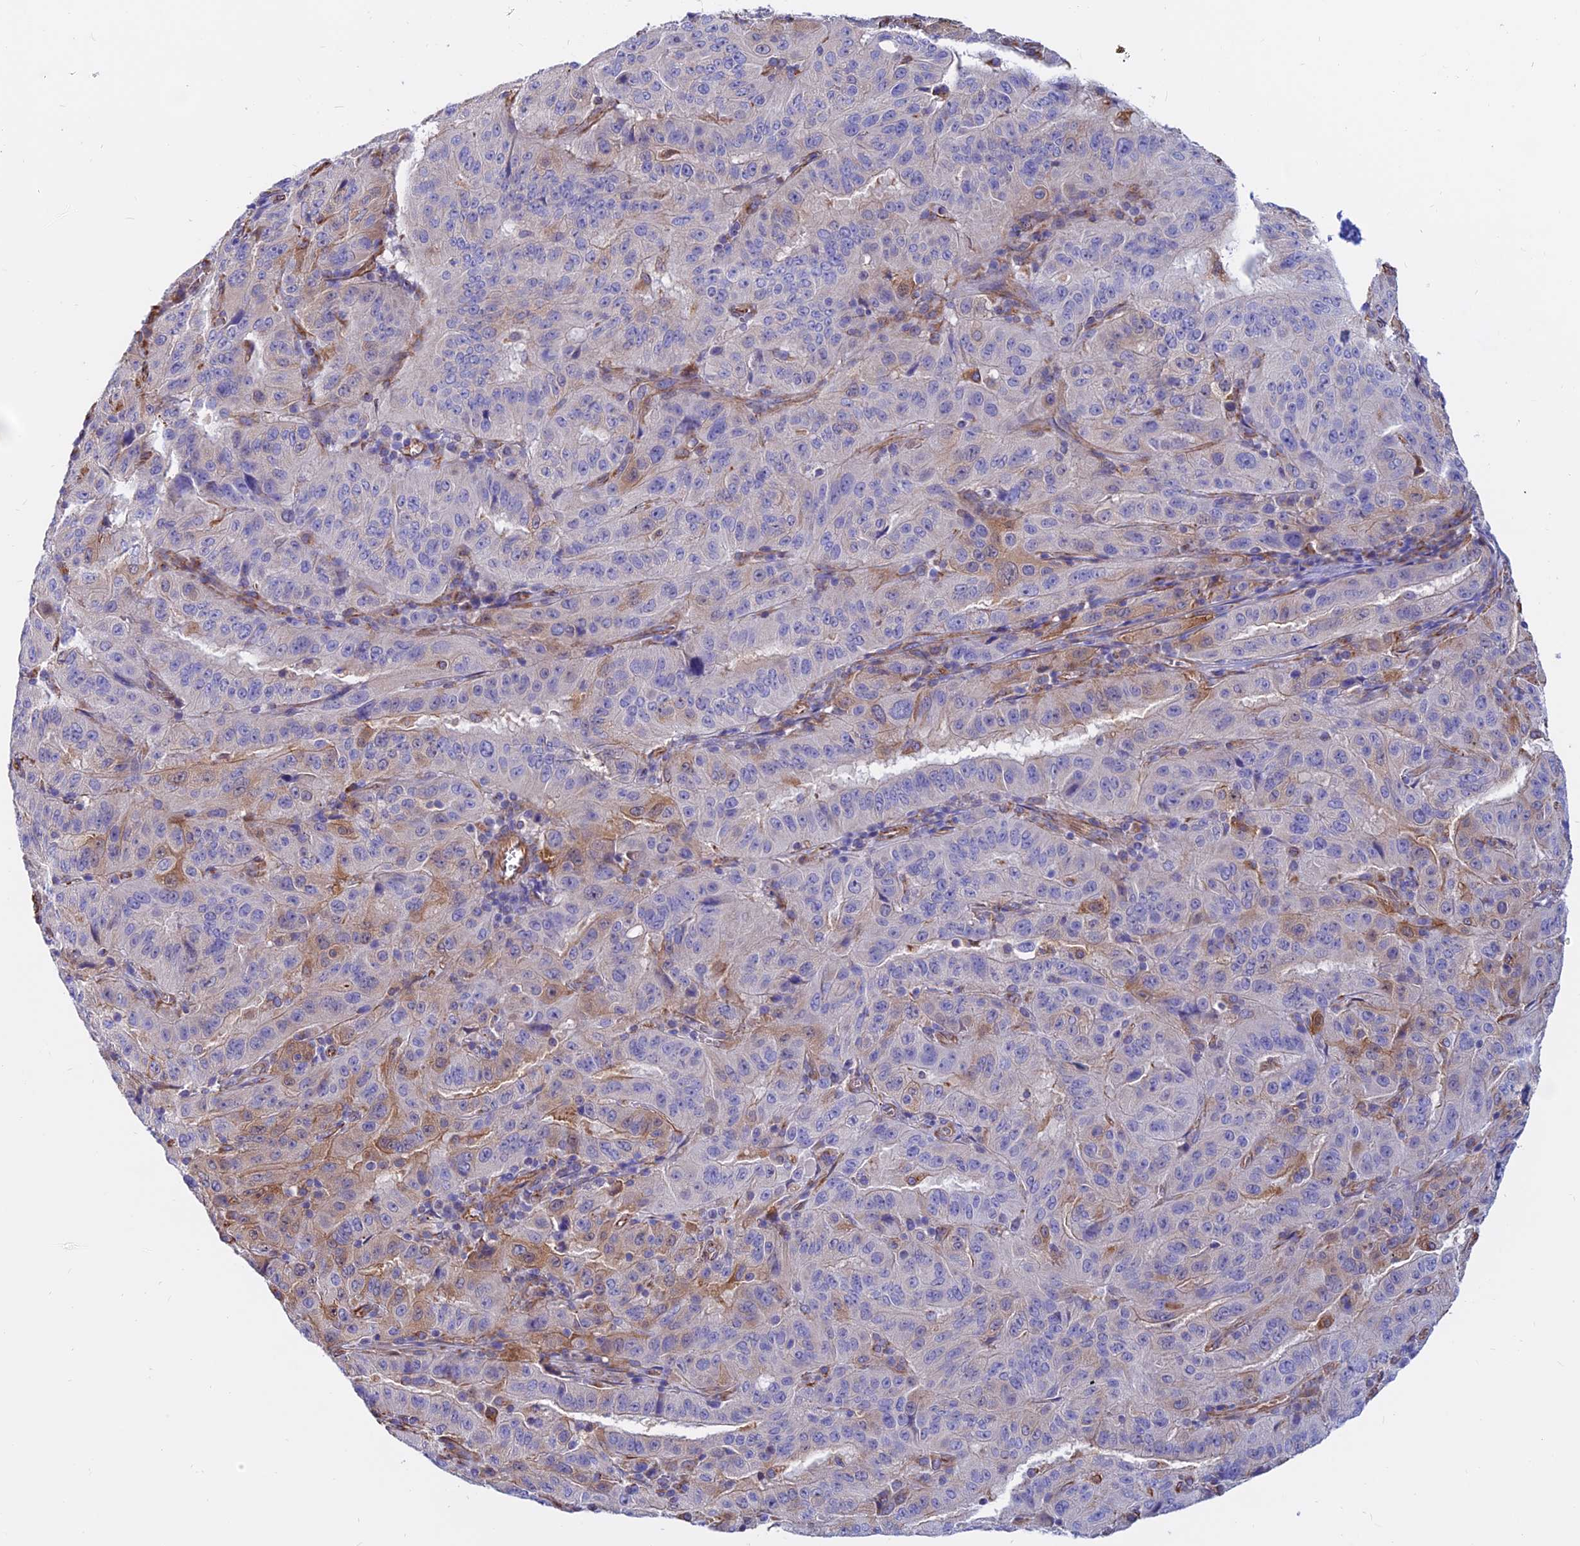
{"staining": {"intensity": "weak", "quantity": "<25%", "location": "cytoplasmic/membranous"}, "tissue": "pancreatic cancer", "cell_type": "Tumor cells", "image_type": "cancer", "snomed": [{"axis": "morphology", "description": "Adenocarcinoma, NOS"}, {"axis": "topography", "description": "Pancreas"}], "caption": "Histopathology image shows no protein expression in tumor cells of pancreatic adenocarcinoma tissue.", "gene": "CDK18", "patient": {"sex": "male", "age": 63}}